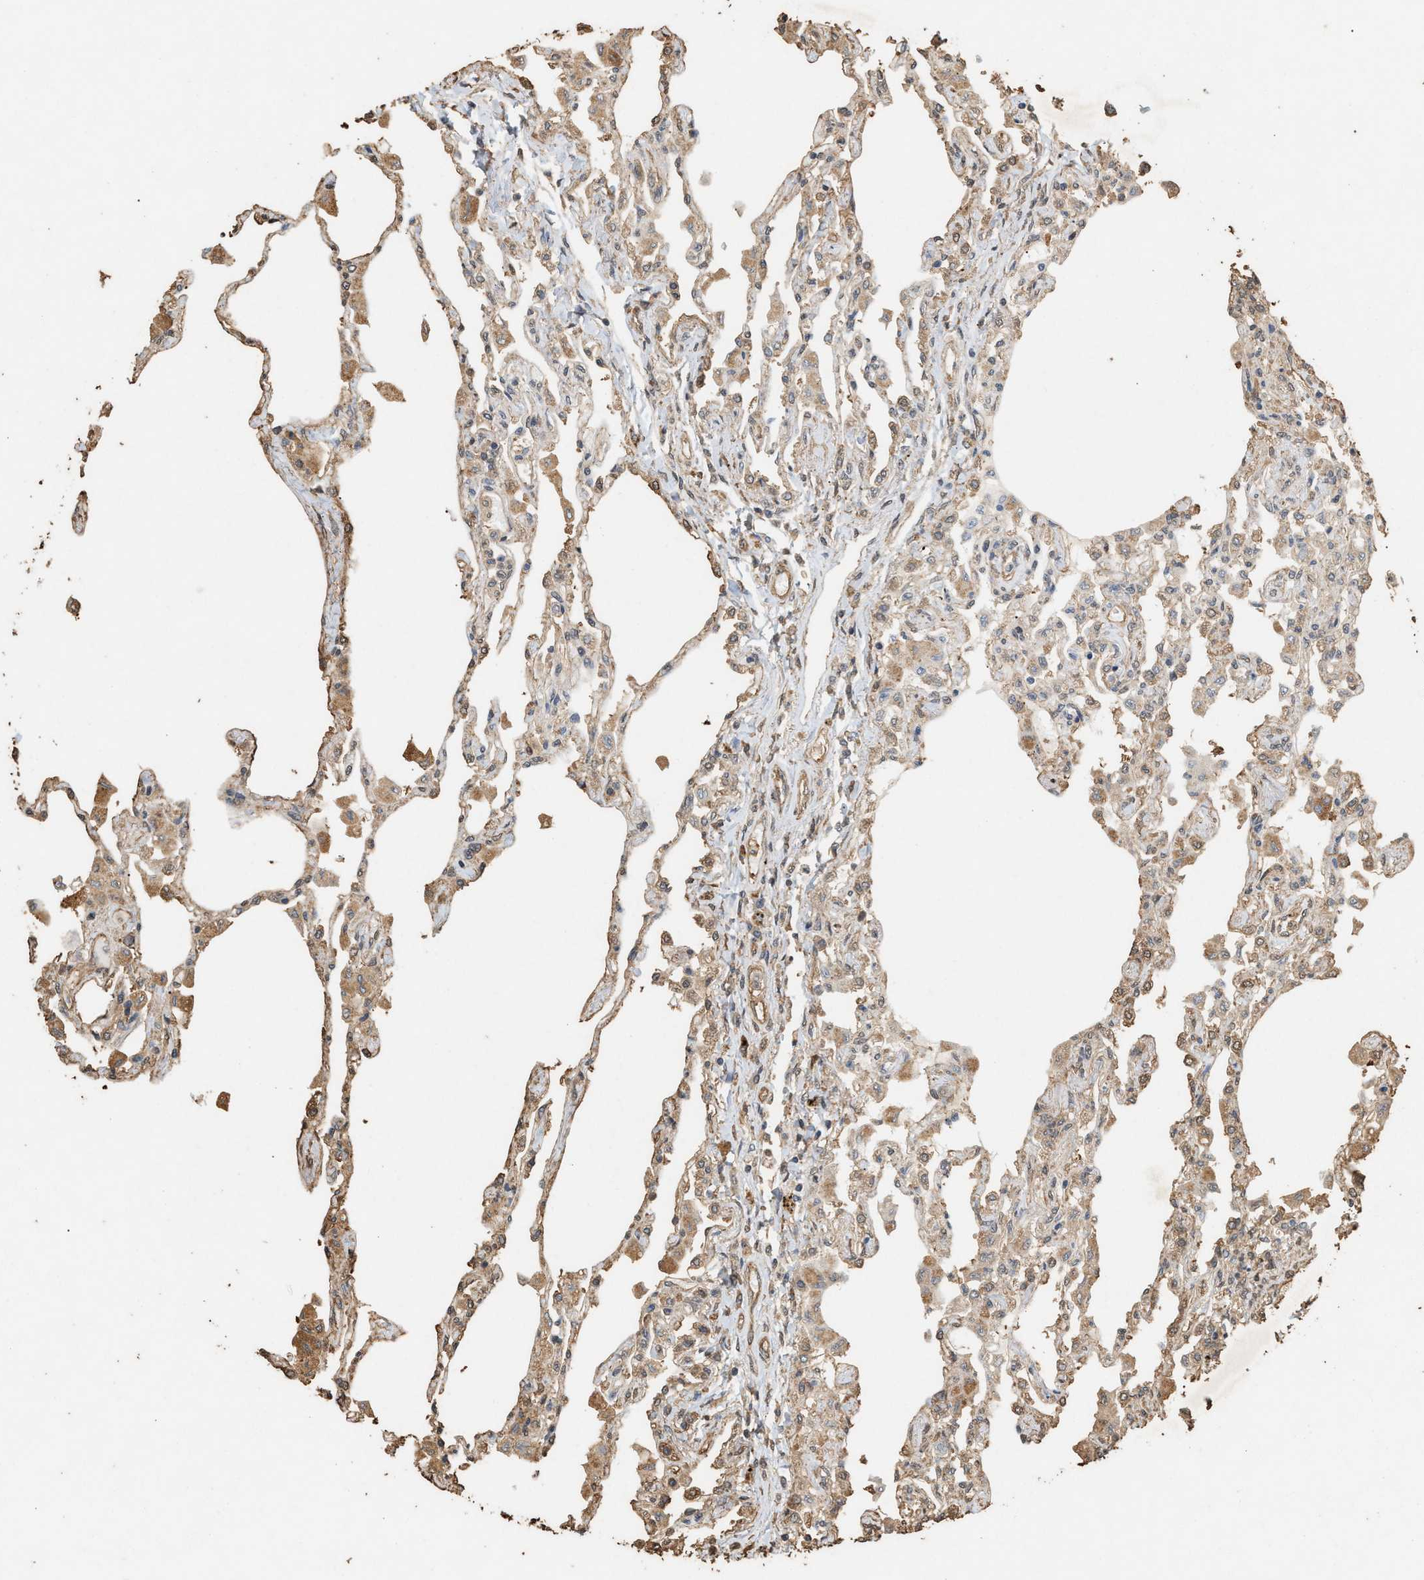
{"staining": {"intensity": "moderate", "quantity": ">75%", "location": "cytoplasmic/membranous"}, "tissue": "lung", "cell_type": "Alveolar cells", "image_type": "normal", "snomed": [{"axis": "morphology", "description": "Normal tissue, NOS"}, {"axis": "topography", "description": "Bronchus"}, {"axis": "topography", "description": "Lung"}], "caption": "DAB immunohistochemical staining of benign lung exhibits moderate cytoplasmic/membranous protein positivity in about >75% of alveolar cells.", "gene": "DCAF7", "patient": {"sex": "female", "age": 49}}